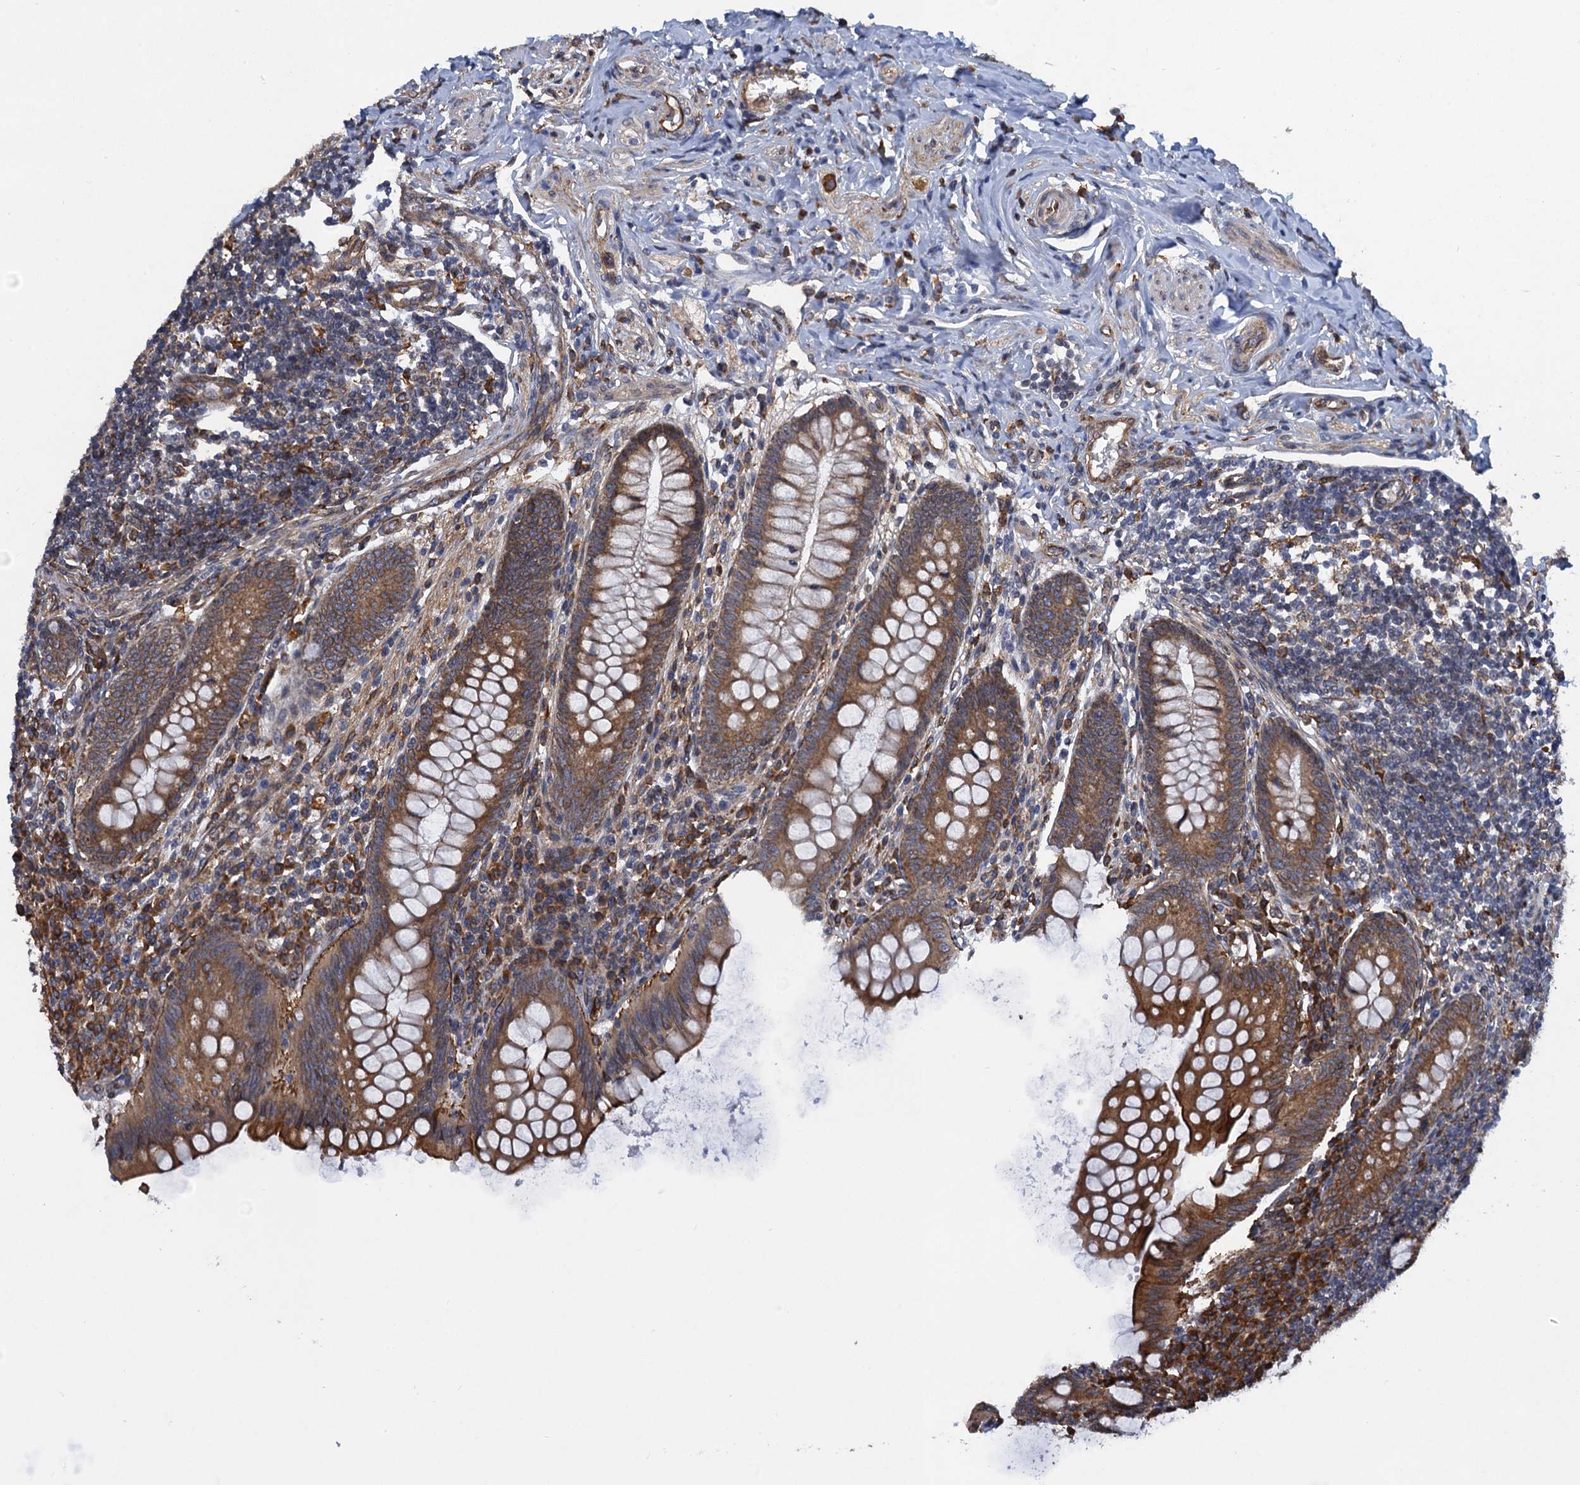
{"staining": {"intensity": "moderate", "quantity": ">75%", "location": "cytoplasmic/membranous"}, "tissue": "appendix", "cell_type": "Glandular cells", "image_type": "normal", "snomed": [{"axis": "morphology", "description": "Normal tissue, NOS"}, {"axis": "topography", "description": "Appendix"}], "caption": "Protein positivity by immunohistochemistry exhibits moderate cytoplasmic/membranous staining in approximately >75% of glandular cells in normal appendix.", "gene": "ARMC5", "patient": {"sex": "female", "age": 33}}